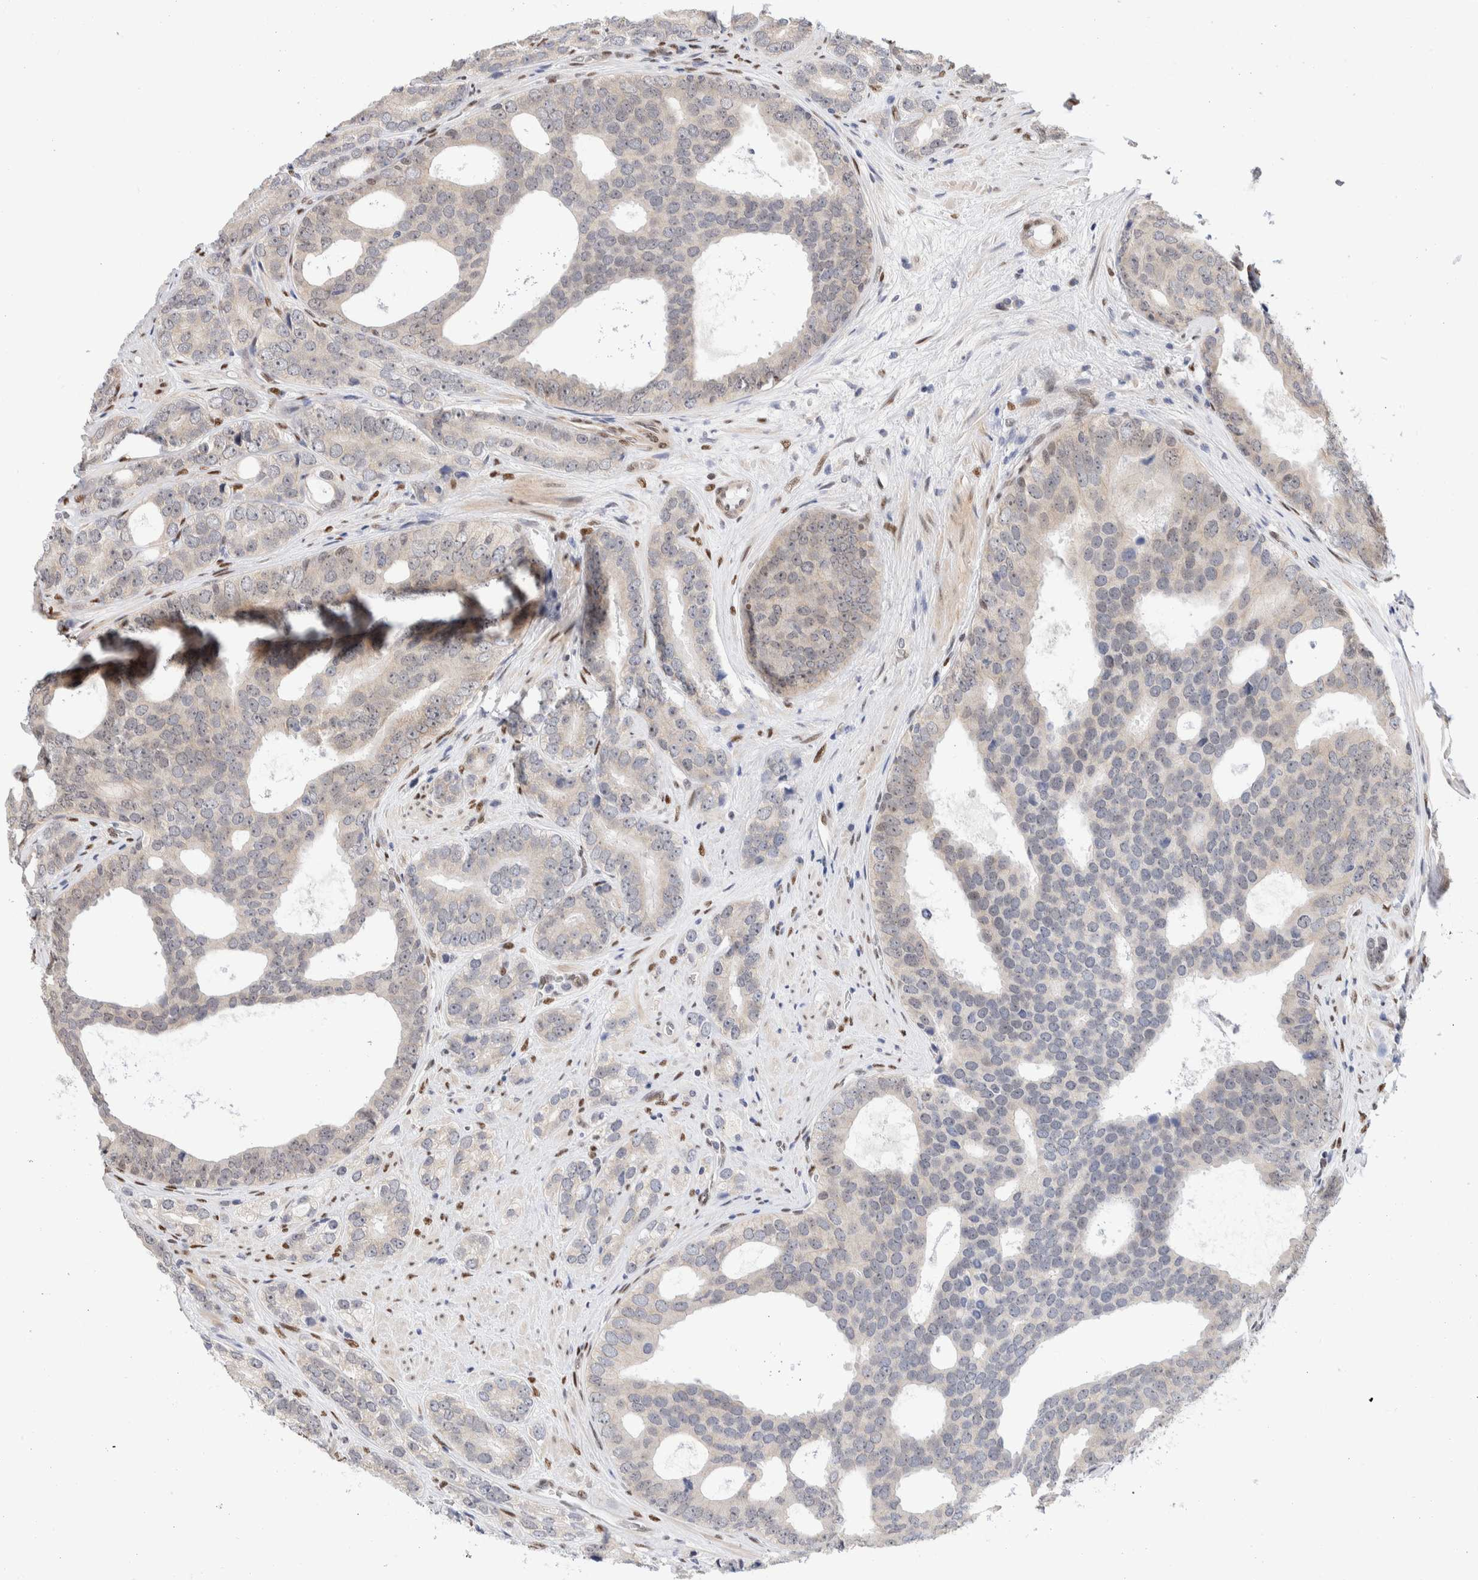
{"staining": {"intensity": "negative", "quantity": "none", "location": "none"}, "tissue": "prostate cancer", "cell_type": "Tumor cells", "image_type": "cancer", "snomed": [{"axis": "morphology", "description": "Adenocarcinoma, High grade"}, {"axis": "topography", "description": "Prostate"}], "caption": "High magnification brightfield microscopy of prostate cancer stained with DAB (brown) and counterstained with hematoxylin (blue): tumor cells show no significant expression. Brightfield microscopy of IHC stained with DAB (brown) and hematoxylin (blue), captured at high magnification.", "gene": "NSMAF", "patient": {"sex": "male", "age": 56}}